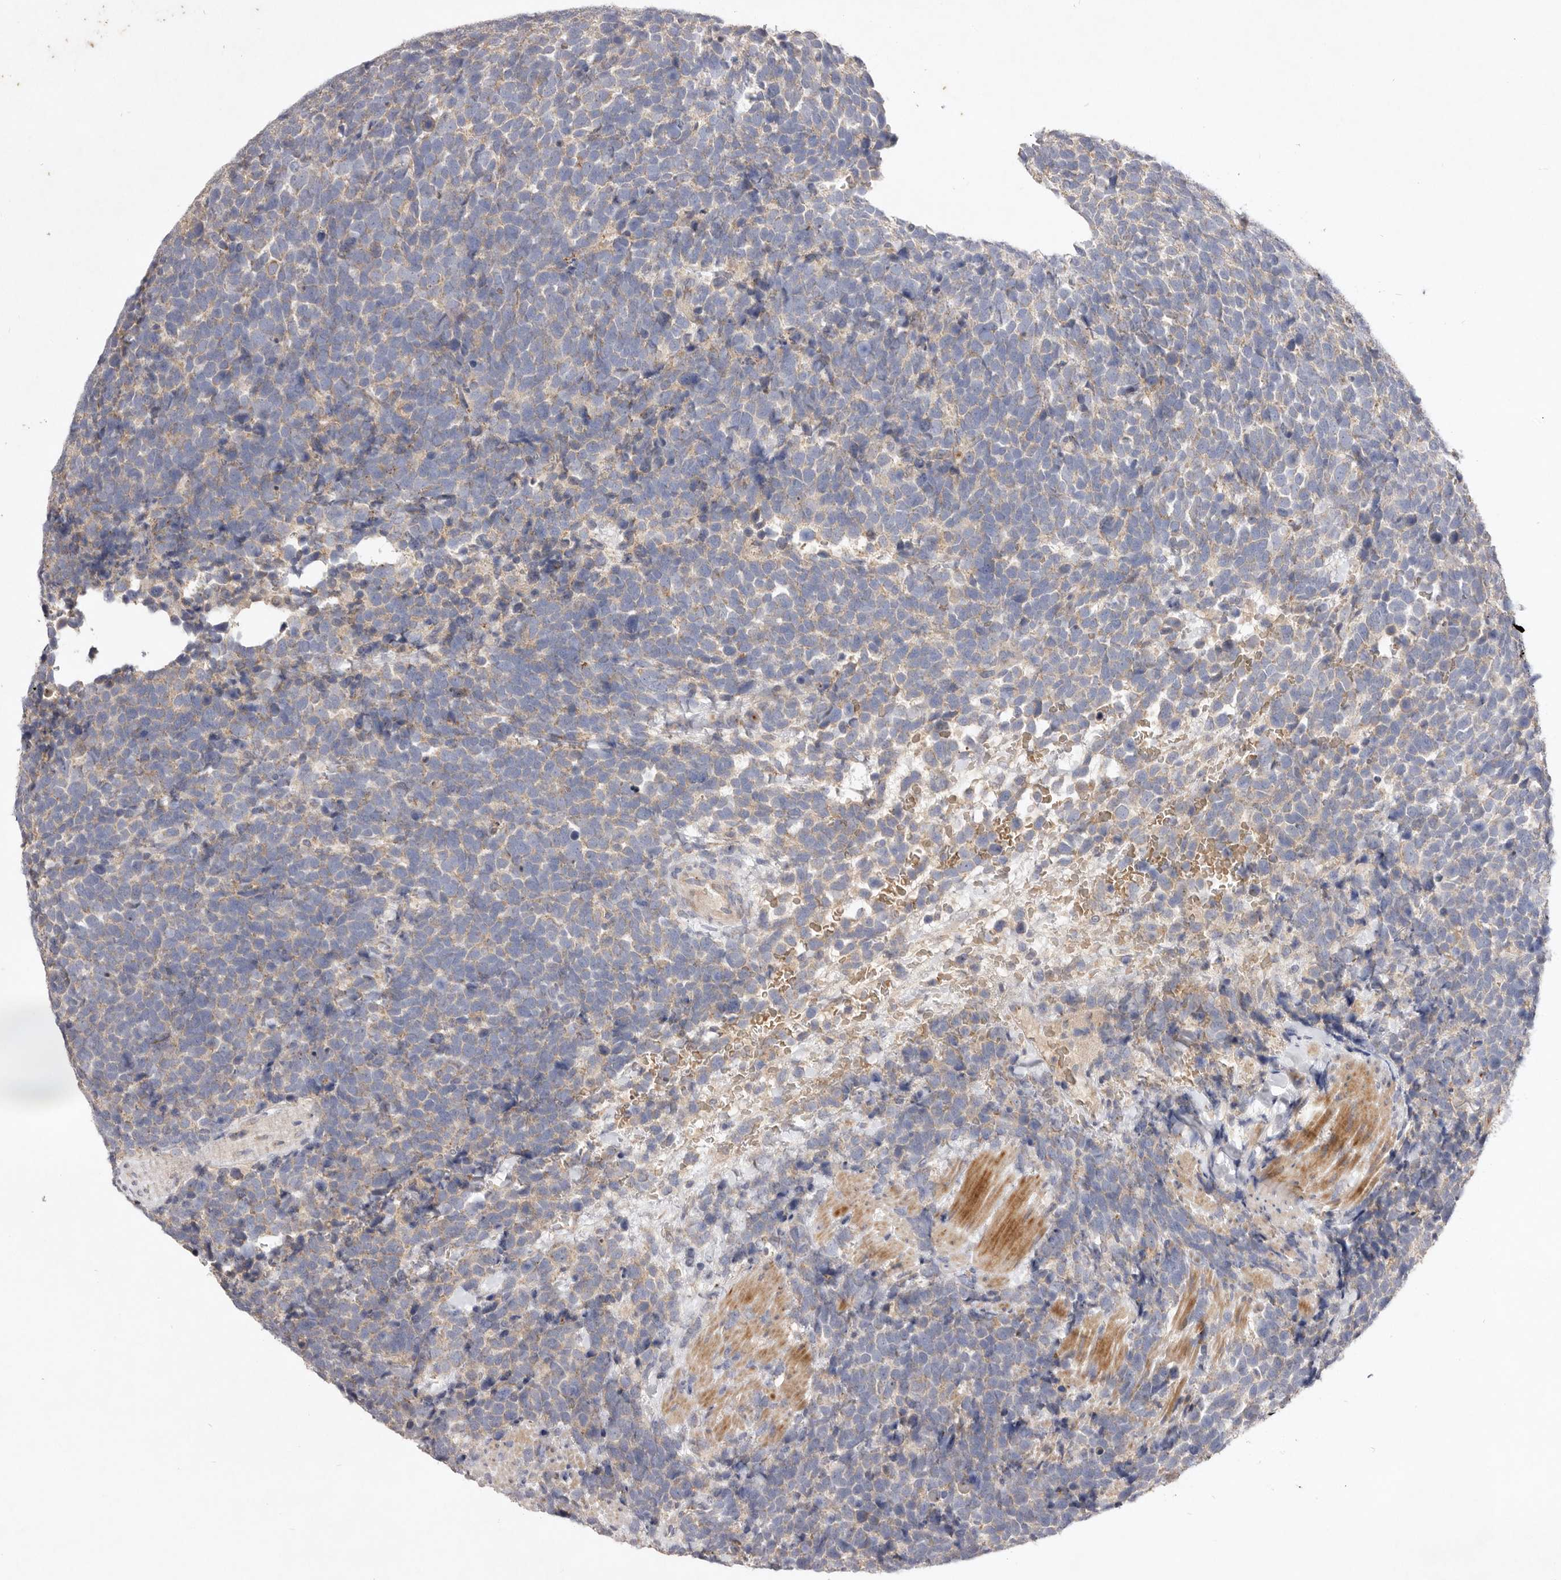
{"staining": {"intensity": "weak", "quantity": "25%-75%", "location": "cytoplasmic/membranous"}, "tissue": "urothelial cancer", "cell_type": "Tumor cells", "image_type": "cancer", "snomed": [{"axis": "morphology", "description": "Urothelial carcinoma, High grade"}, {"axis": "topography", "description": "Urinary bladder"}], "caption": "Protein expression analysis of urothelial cancer reveals weak cytoplasmic/membranous staining in approximately 25%-75% of tumor cells. The staining was performed using DAB, with brown indicating positive protein expression. Nuclei are stained blue with hematoxylin.", "gene": "USP24", "patient": {"sex": "female", "age": 82}}